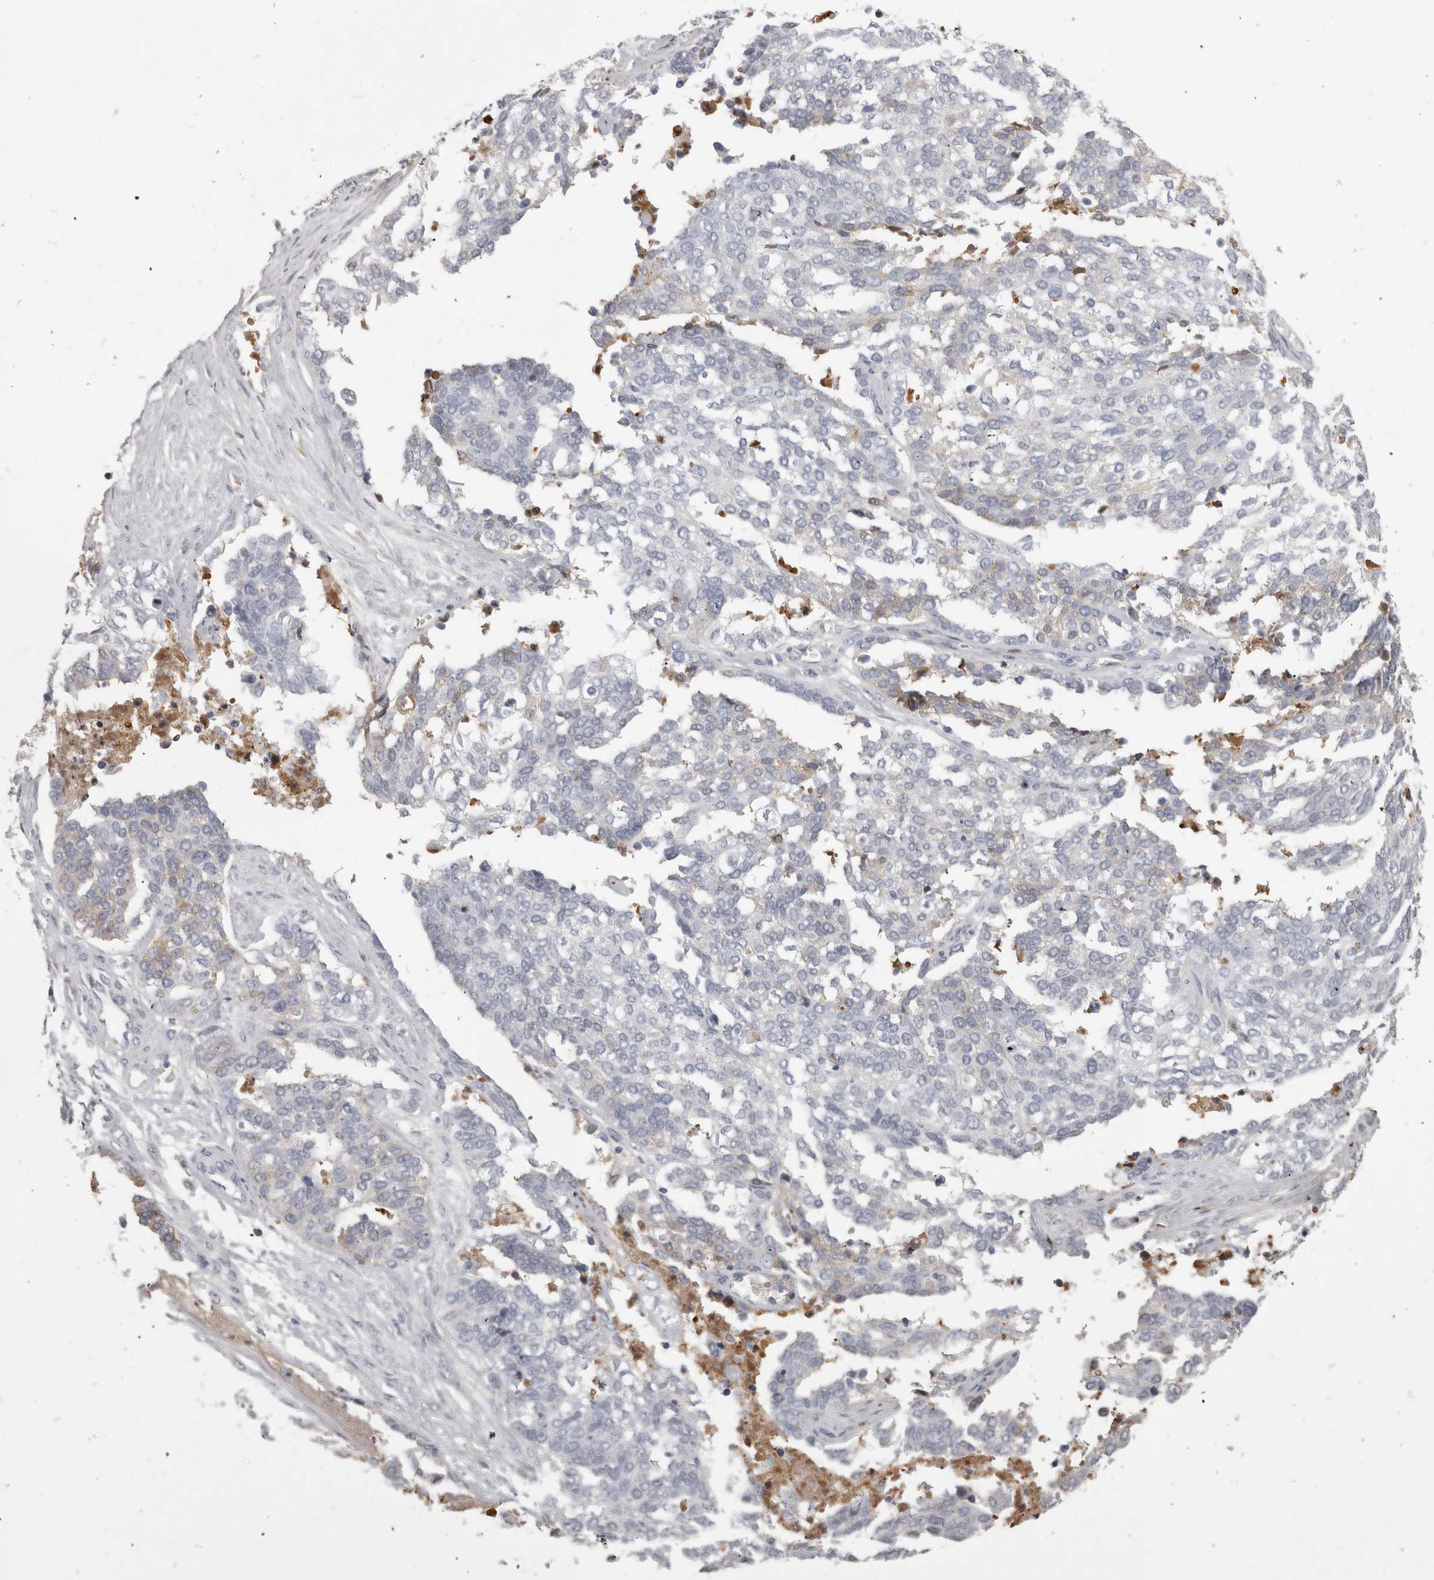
{"staining": {"intensity": "moderate", "quantity": "25%-75%", "location": "cytoplasmic/membranous"}, "tissue": "ovarian cancer", "cell_type": "Tumor cells", "image_type": "cancer", "snomed": [{"axis": "morphology", "description": "Cystadenocarcinoma, serous, NOS"}, {"axis": "topography", "description": "Ovary"}], "caption": "DAB immunohistochemical staining of human ovarian serous cystadenocarcinoma exhibits moderate cytoplasmic/membranous protein expression in about 25%-75% of tumor cells.", "gene": "SAA4", "patient": {"sex": "female", "age": 44}}